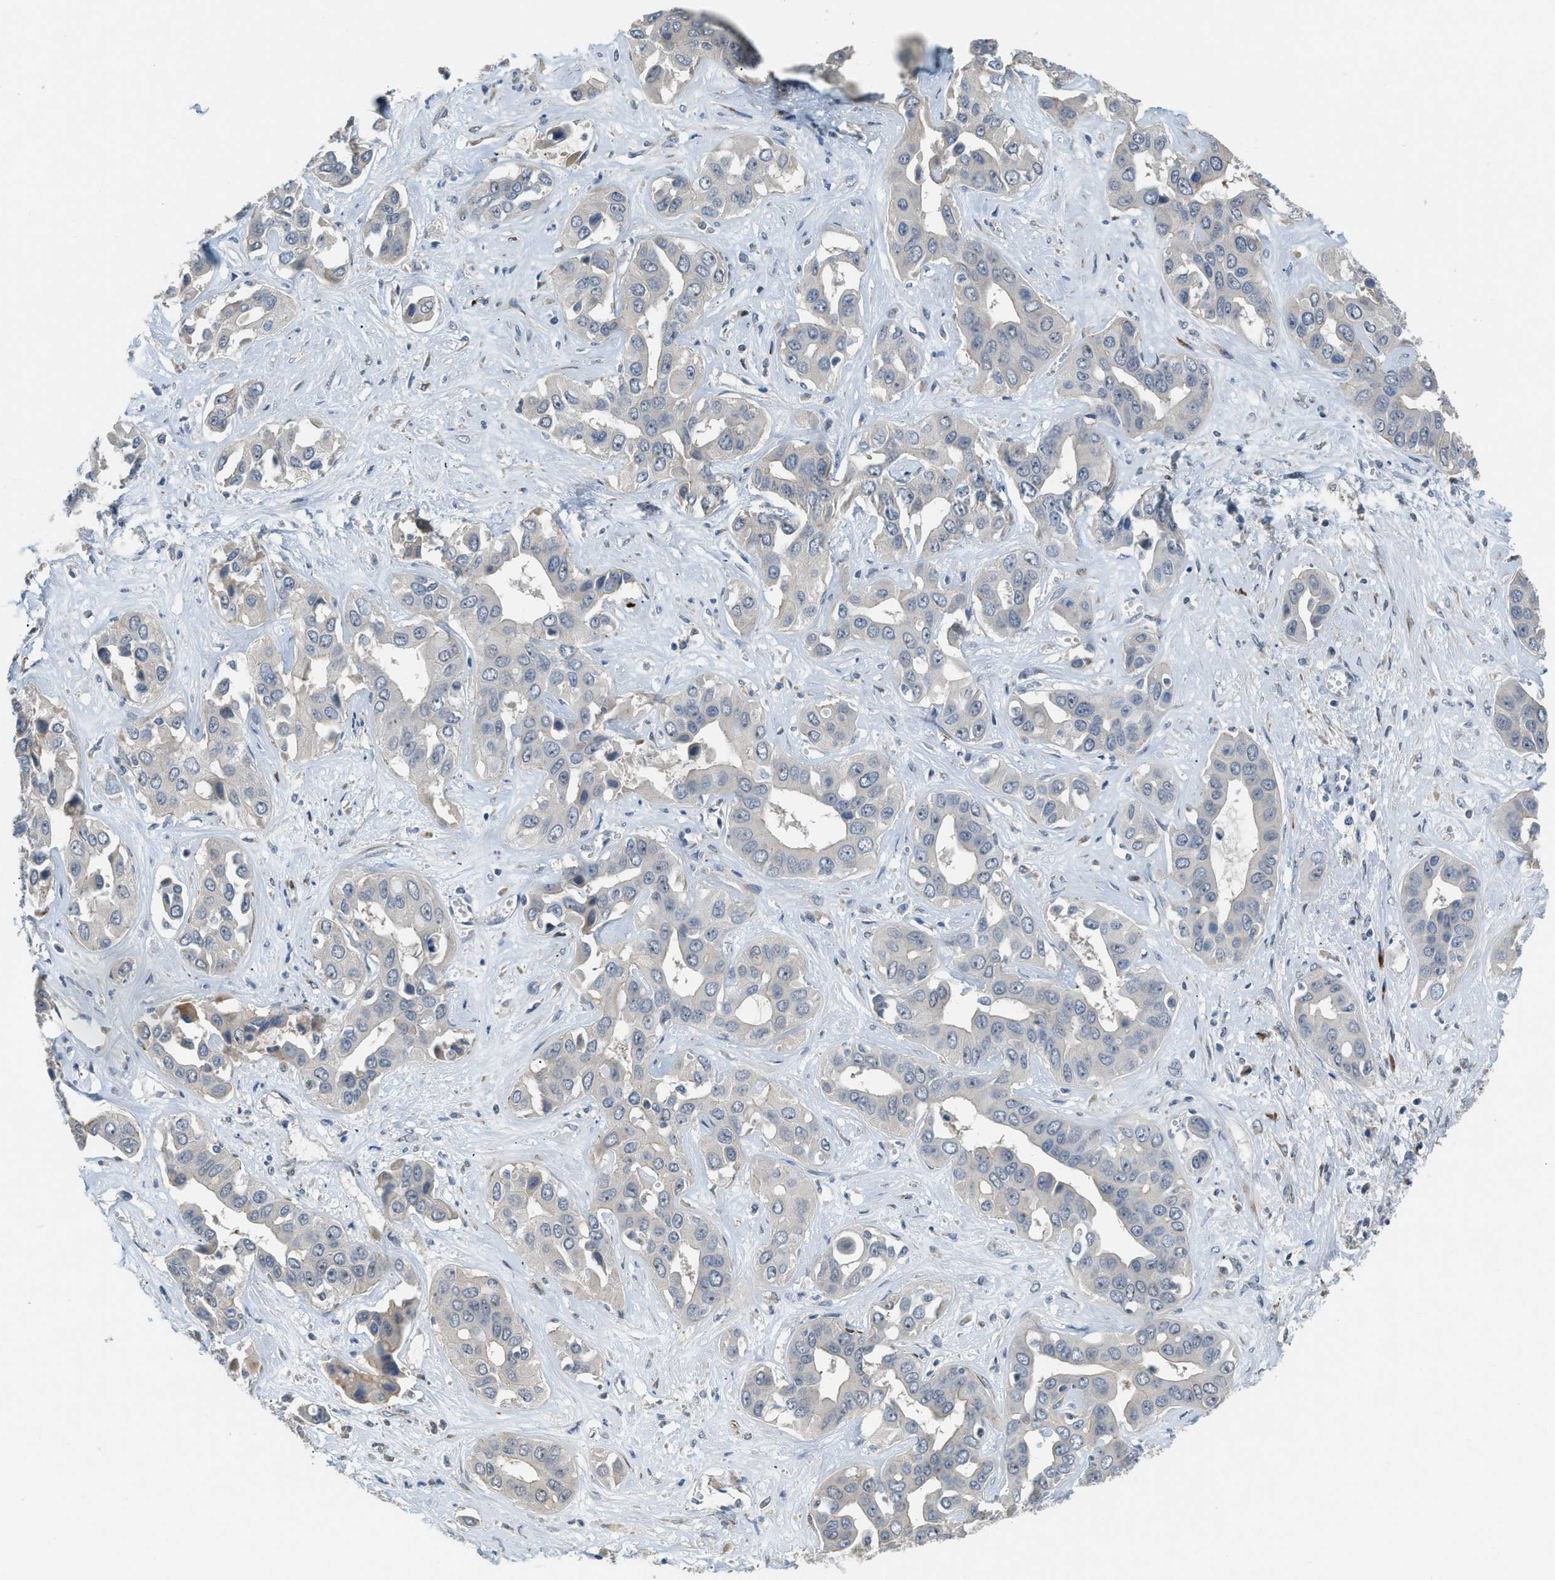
{"staining": {"intensity": "negative", "quantity": "none", "location": "none"}, "tissue": "liver cancer", "cell_type": "Tumor cells", "image_type": "cancer", "snomed": [{"axis": "morphology", "description": "Cholangiocarcinoma"}, {"axis": "topography", "description": "Liver"}], "caption": "High power microscopy micrograph of an IHC micrograph of liver cancer (cholangiocarcinoma), revealing no significant staining in tumor cells.", "gene": "TMEM154", "patient": {"sex": "female", "age": 52}}